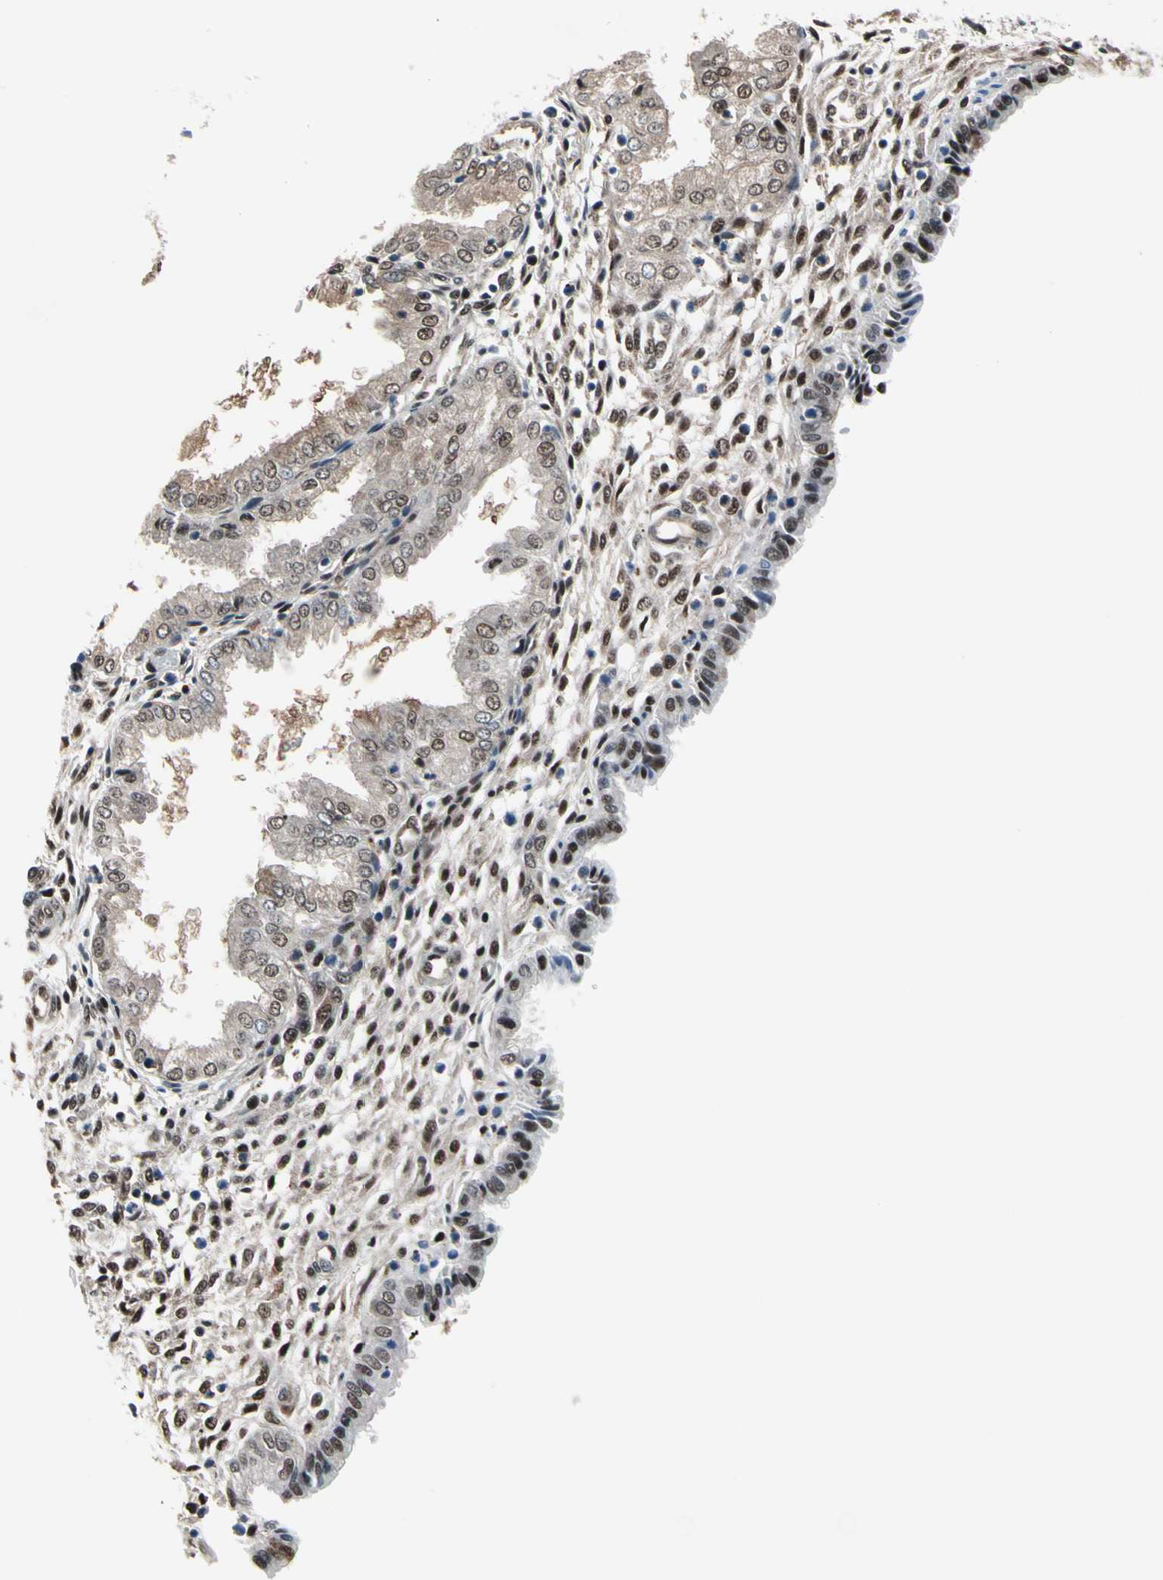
{"staining": {"intensity": "weak", "quantity": "25%-75%", "location": "cytoplasmic/membranous"}, "tissue": "endometrium", "cell_type": "Cells in endometrial stroma", "image_type": "normal", "snomed": [{"axis": "morphology", "description": "Normal tissue, NOS"}, {"axis": "topography", "description": "Endometrium"}], "caption": "Weak cytoplasmic/membranous positivity is appreciated in approximately 25%-75% of cells in endometrial stroma in unremarkable endometrium.", "gene": "ENSG00000256646", "patient": {"sex": "female", "age": 33}}